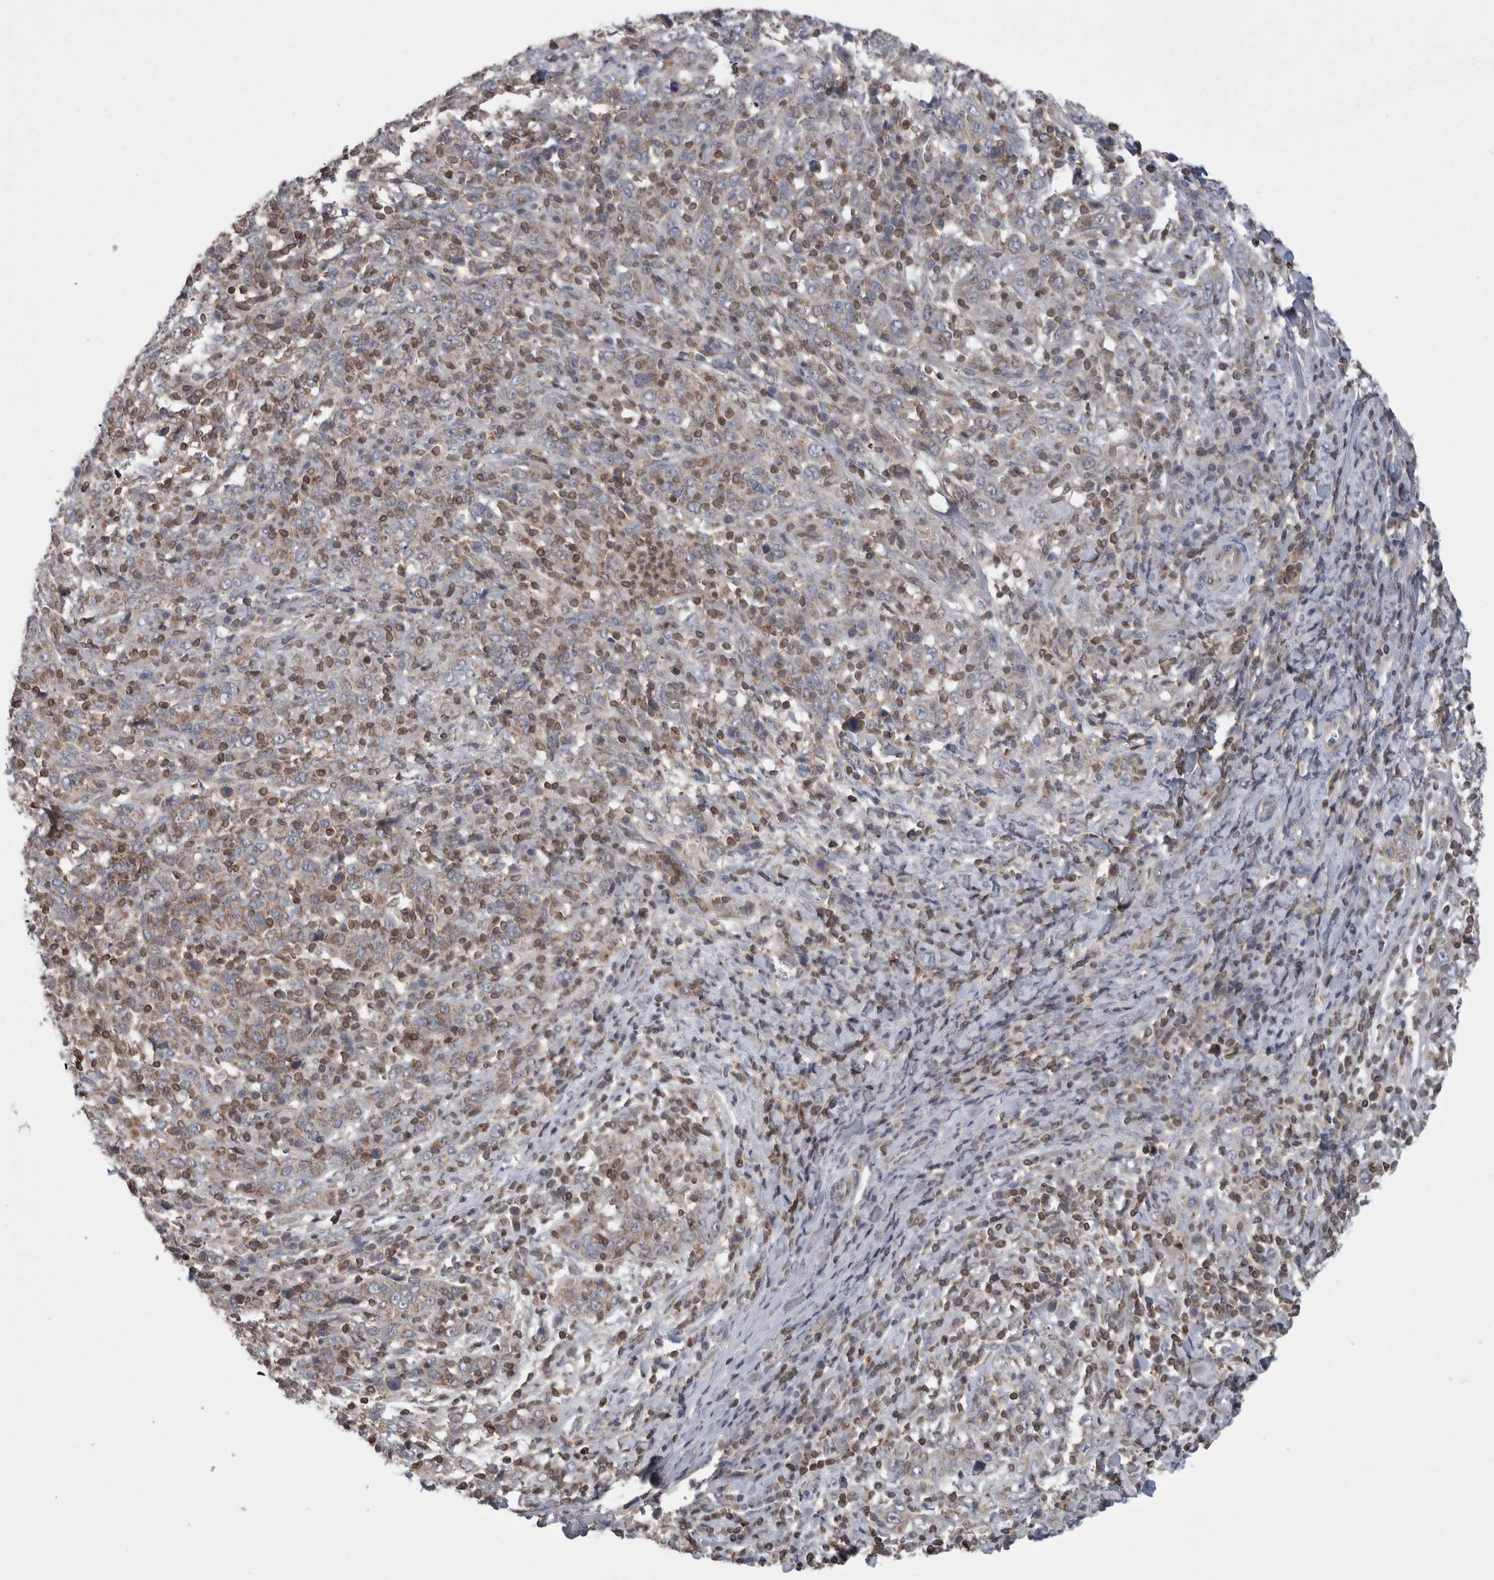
{"staining": {"intensity": "negative", "quantity": "none", "location": "none"}, "tissue": "cervical cancer", "cell_type": "Tumor cells", "image_type": "cancer", "snomed": [{"axis": "morphology", "description": "Squamous cell carcinoma, NOS"}, {"axis": "topography", "description": "Cervix"}], "caption": "Squamous cell carcinoma (cervical) stained for a protein using immunohistochemistry displays no positivity tumor cells.", "gene": "DARS2", "patient": {"sex": "female", "age": 46}}